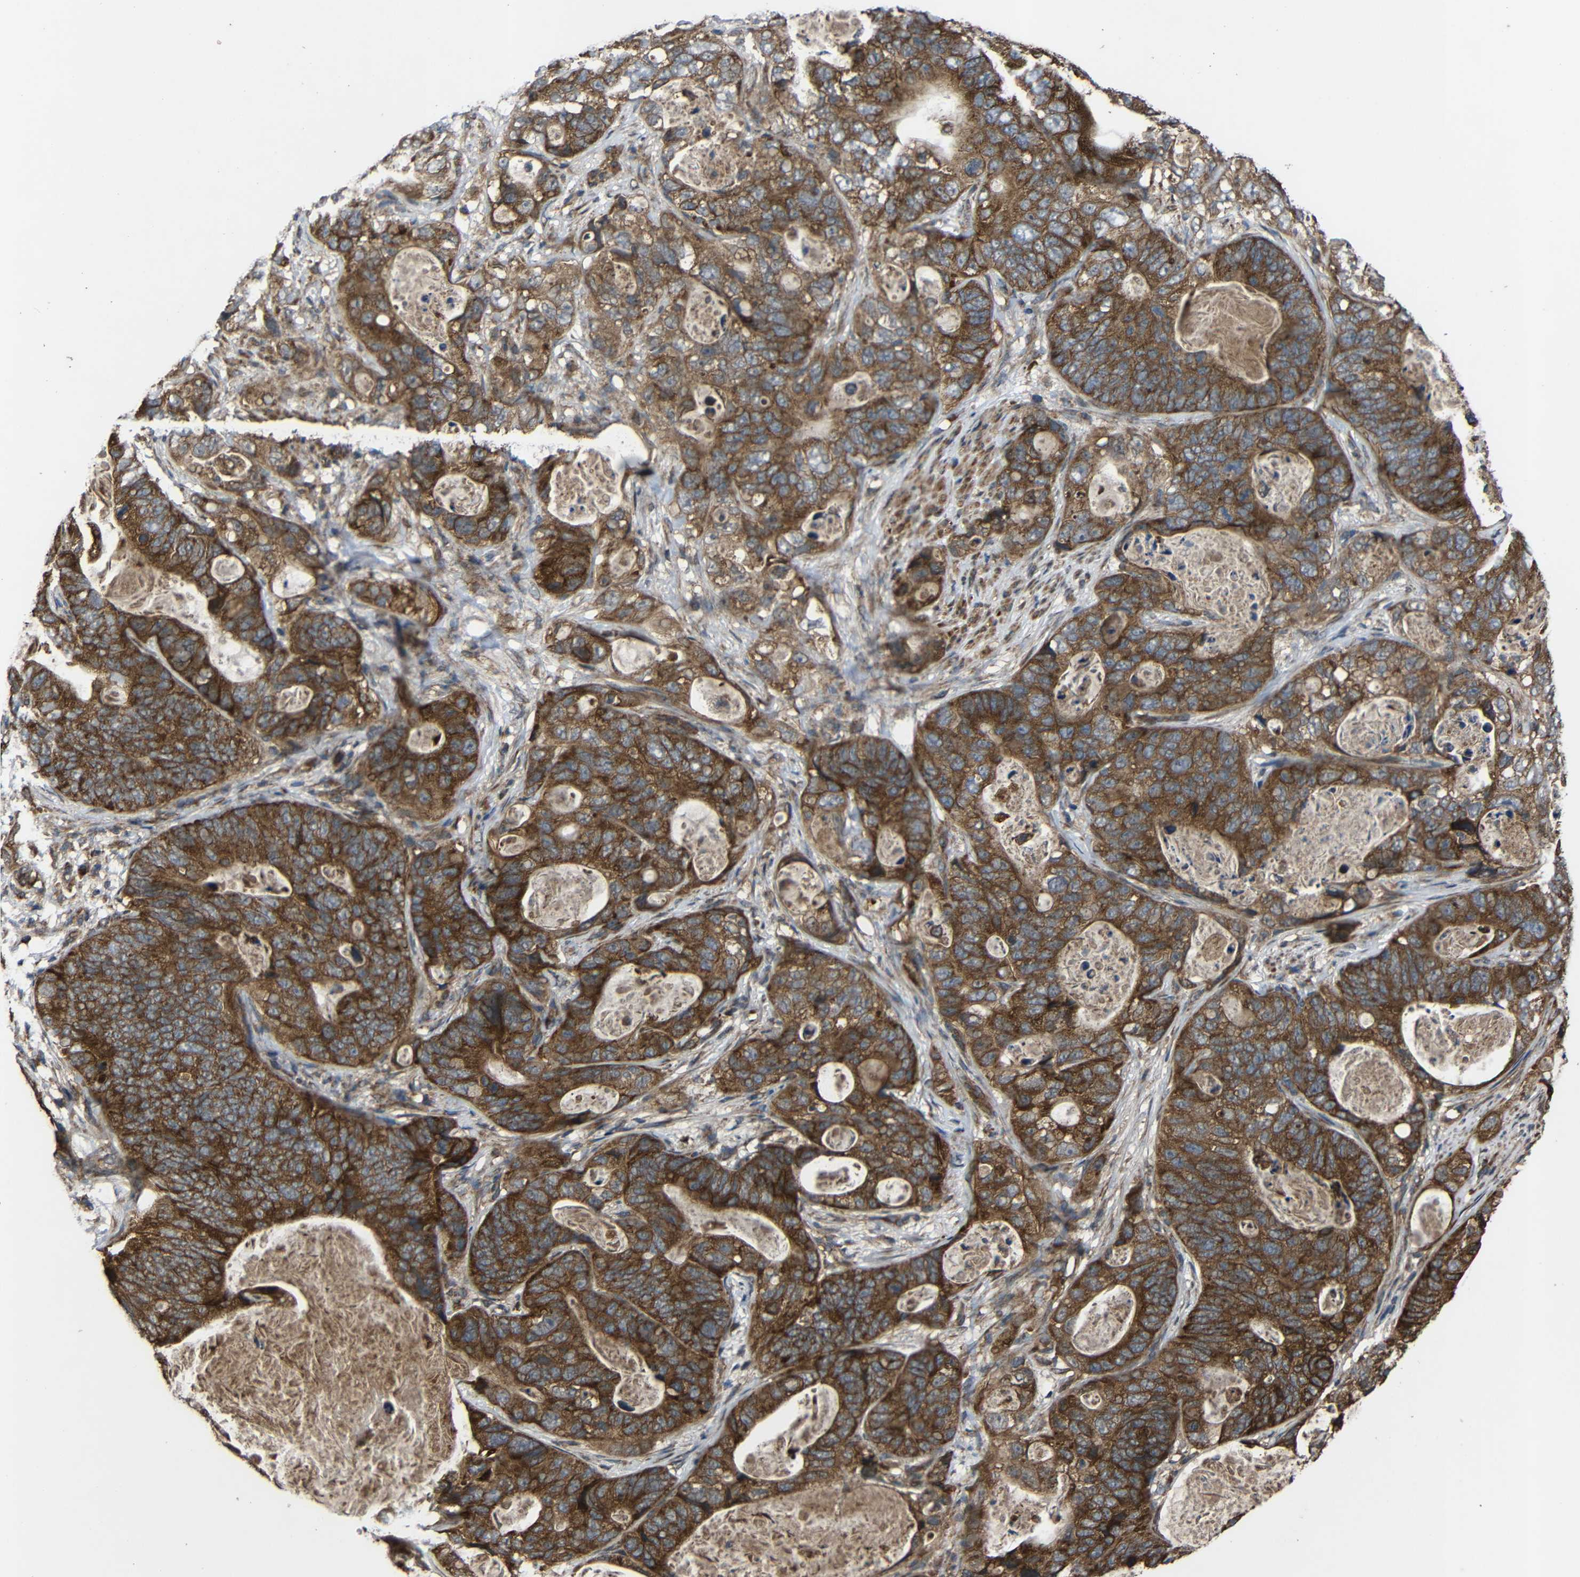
{"staining": {"intensity": "strong", "quantity": ">75%", "location": "cytoplasmic/membranous"}, "tissue": "stomach cancer", "cell_type": "Tumor cells", "image_type": "cancer", "snomed": [{"axis": "morphology", "description": "Adenocarcinoma, NOS"}, {"axis": "topography", "description": "Stomach"}], "caption": "This image shows stomach cancer stained with immunohistochemistry (IHC) to label a protein in brown. The cytoplasmic/membranous of tumor cells show strong positivity for the protein. Nuclei are counter-stained blue.", "gene": "C1GALT1", "patient": {"sex": "female", "age": 89}}